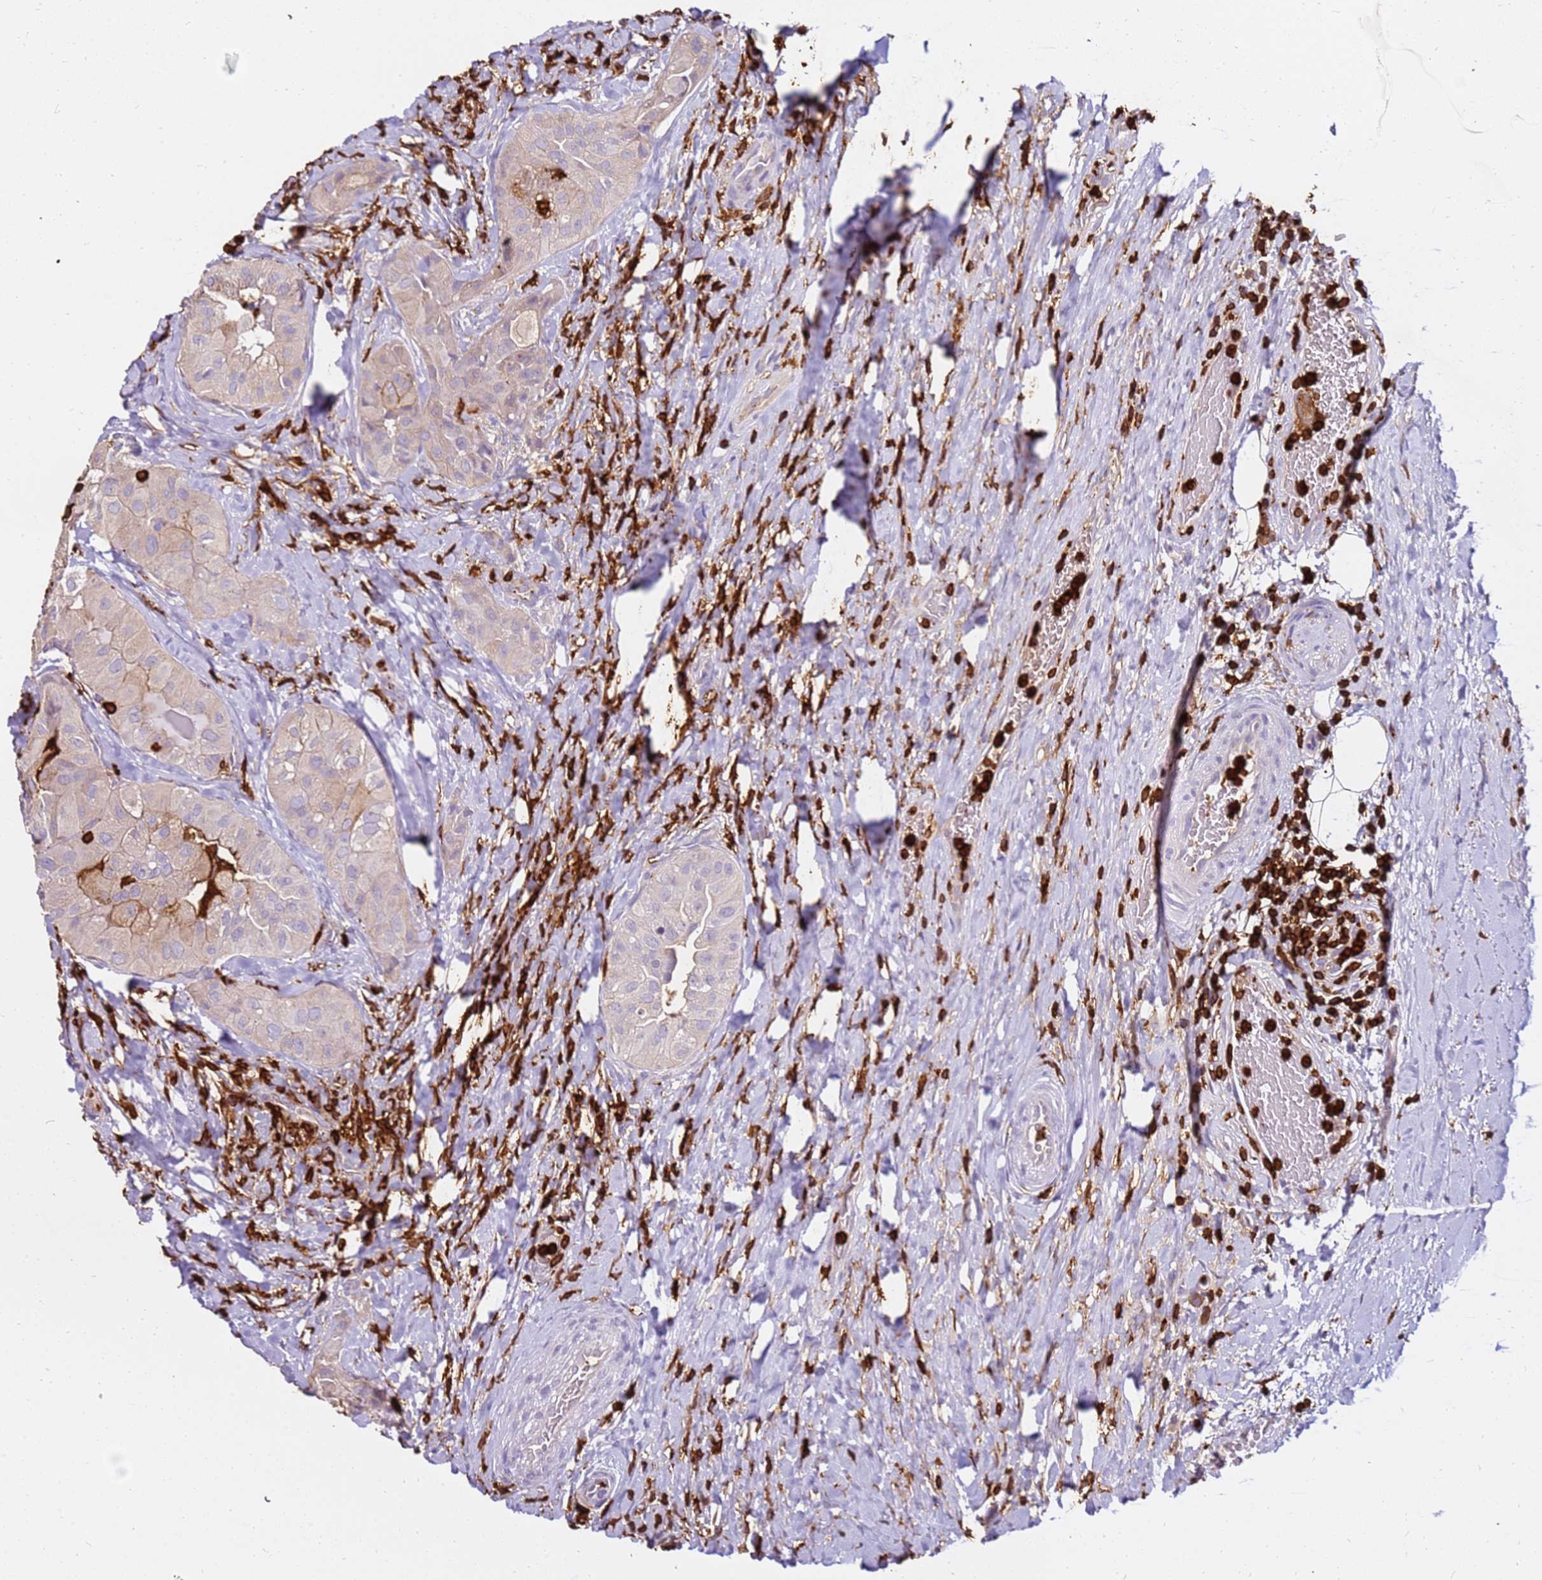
{"staining": {"intensity": "weak", "quantity": "<25%", "location": "cytoplasmic/membranous"}, "tissue": "thyroid cancer", "cell_type": "Tumor cells", "image_type": "cancer", "snomed": [{"axis": "morphology", "description": "Normal tissue, NOS"}, {"axis": "morphology", "description": "Papillary adenocarcinoma, NOS"}, {"axis": "topography", "description": "Thyroid gland"}], "caption": "DAB (3,3'-diaminobenzidine) immunohistochemical staining of papillary adenocarcinoma (thyroid) shows no significant staining in tumor cells.", "gene": "CORO1A", "patient": {"sex": "female", "age": 59}}